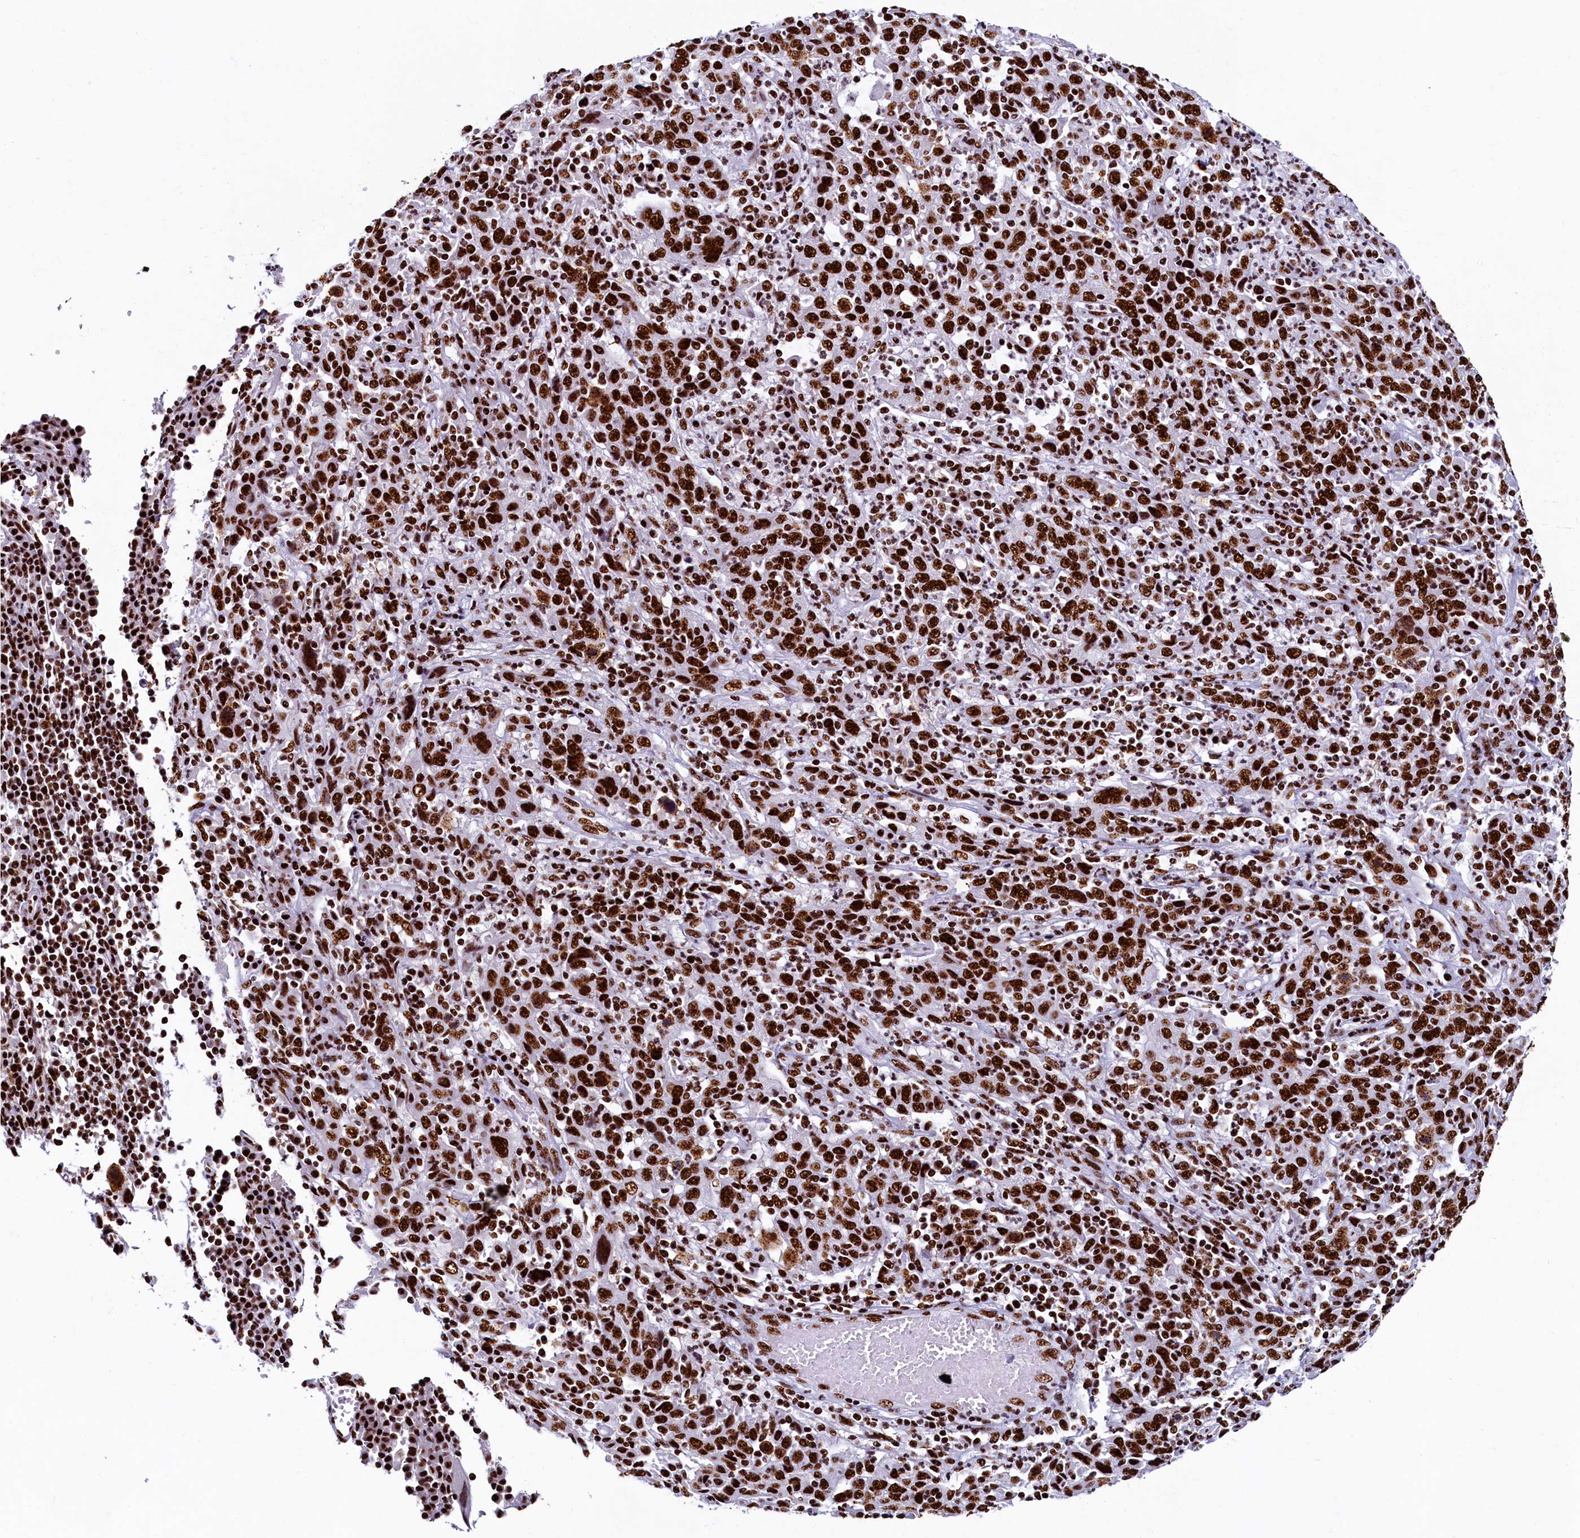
{"staining": {"intensity": "strong", "quantity": ">75%", "location": "nuclear"}, "tissue": "cervical cancer", "cell_type": "Tumor cells", "image_type": "cancer", "snomed": [{"axis": "morphology", "description": "Squamous cell carcinoma, NOS"}, {"axis": "topography", "description": "Cervix"}], "caption": "Strong nuclear protein staining is identified in approximately >75% of tumor cells in cervical cancer.", "gene": "SRRM2", "patient": {"sex": "female", "age": 46}}